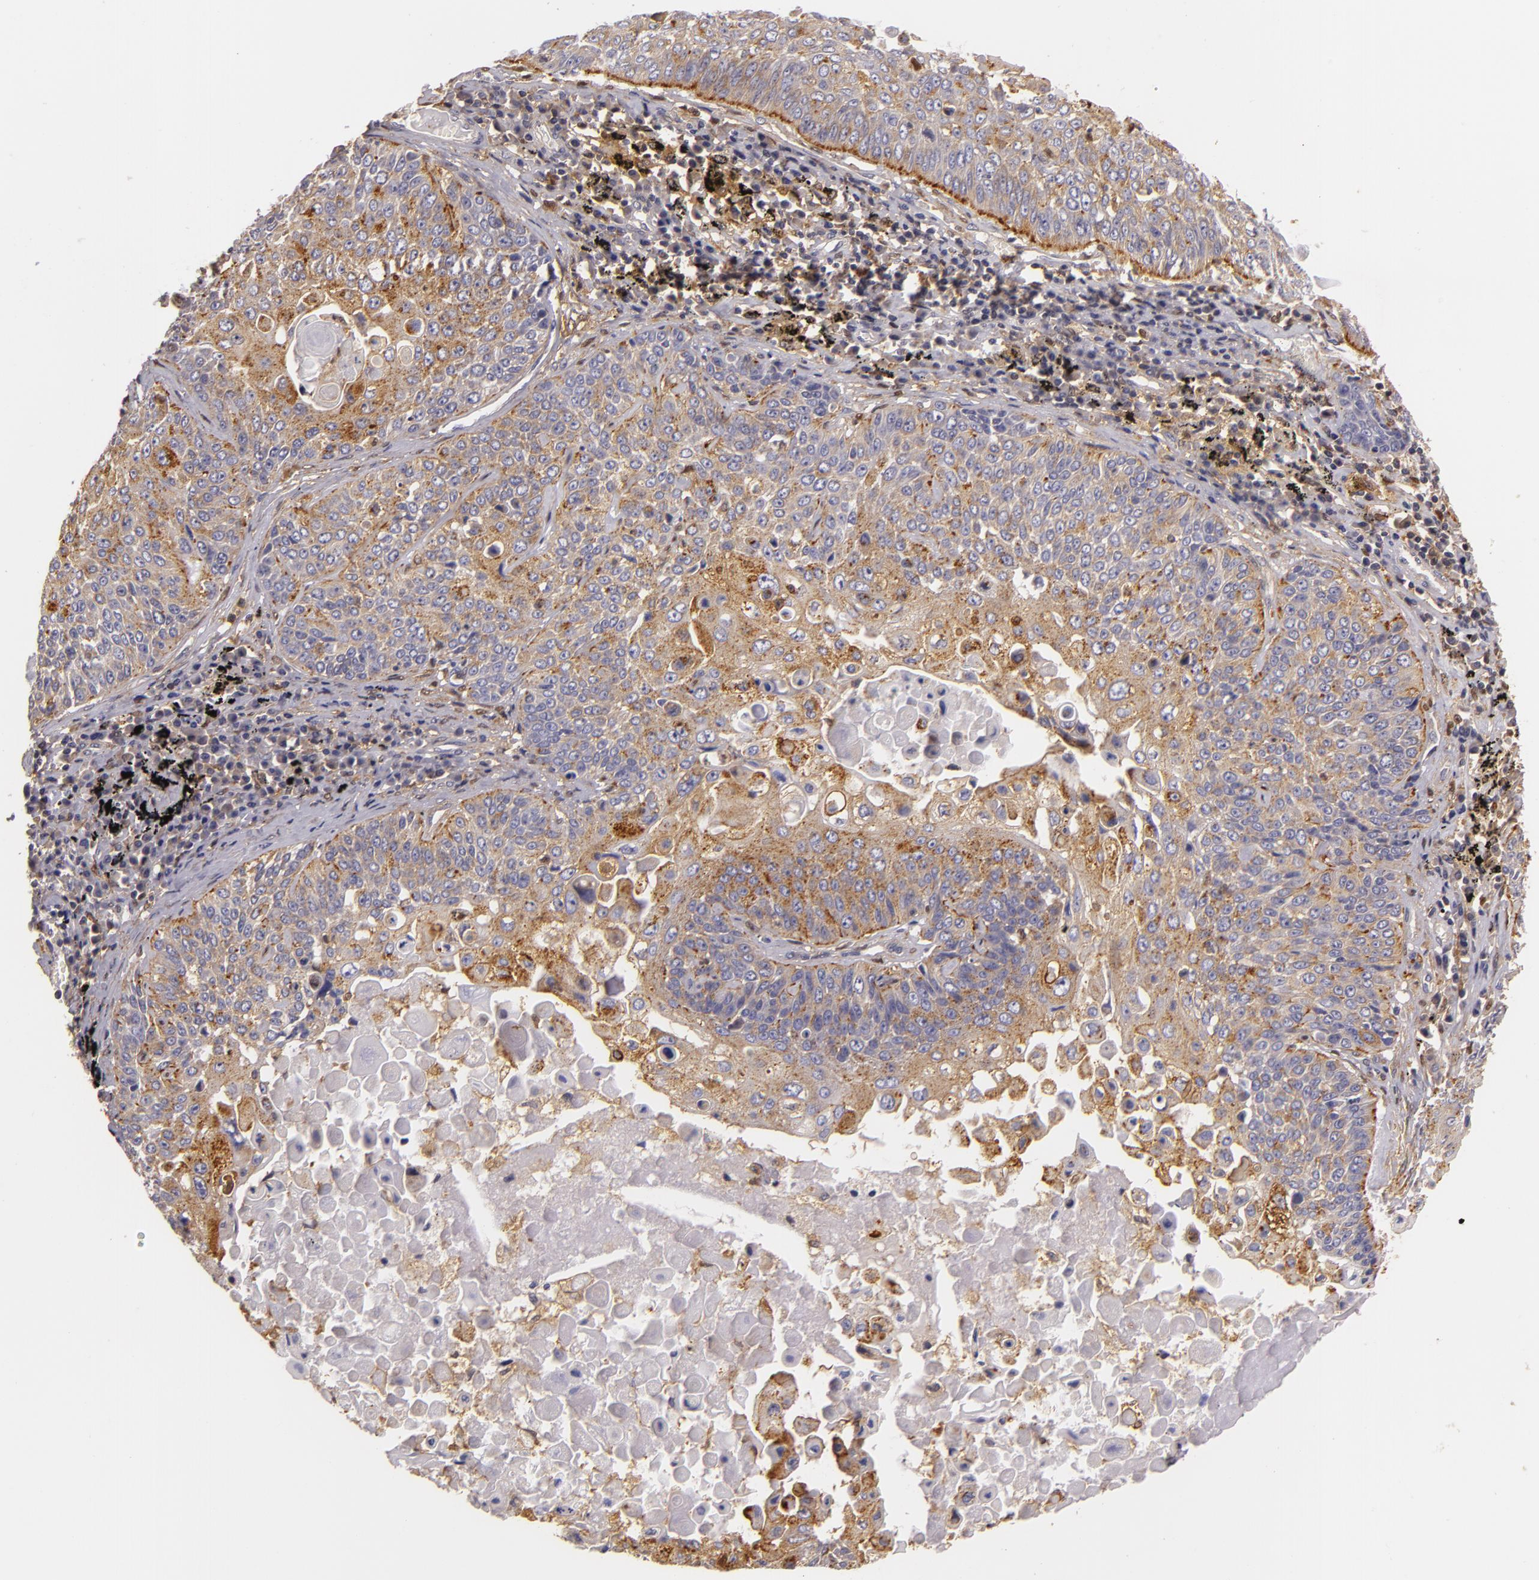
{"staining": {"intensity": "moderate", "quantity": ">75%", "location": "cytoplasmic/membranous"}, "tissue": "lung cancer", "cell_type": "Tumor cells", "image_type": "cancer", "snomed": [{"axis": "morphology", "description": "Adenocarcinoma, NOS"}, {"axis": "topography", "description": "Lung"}], "caption": "This is a micrograph of IHC staining of lung cancer (adenocarcinoma), which shows moderate staining in the cytoplasmic/membranous of tumor cells.", "gene": "TOM1", "patient": {"sex": "male", "age": 60}}